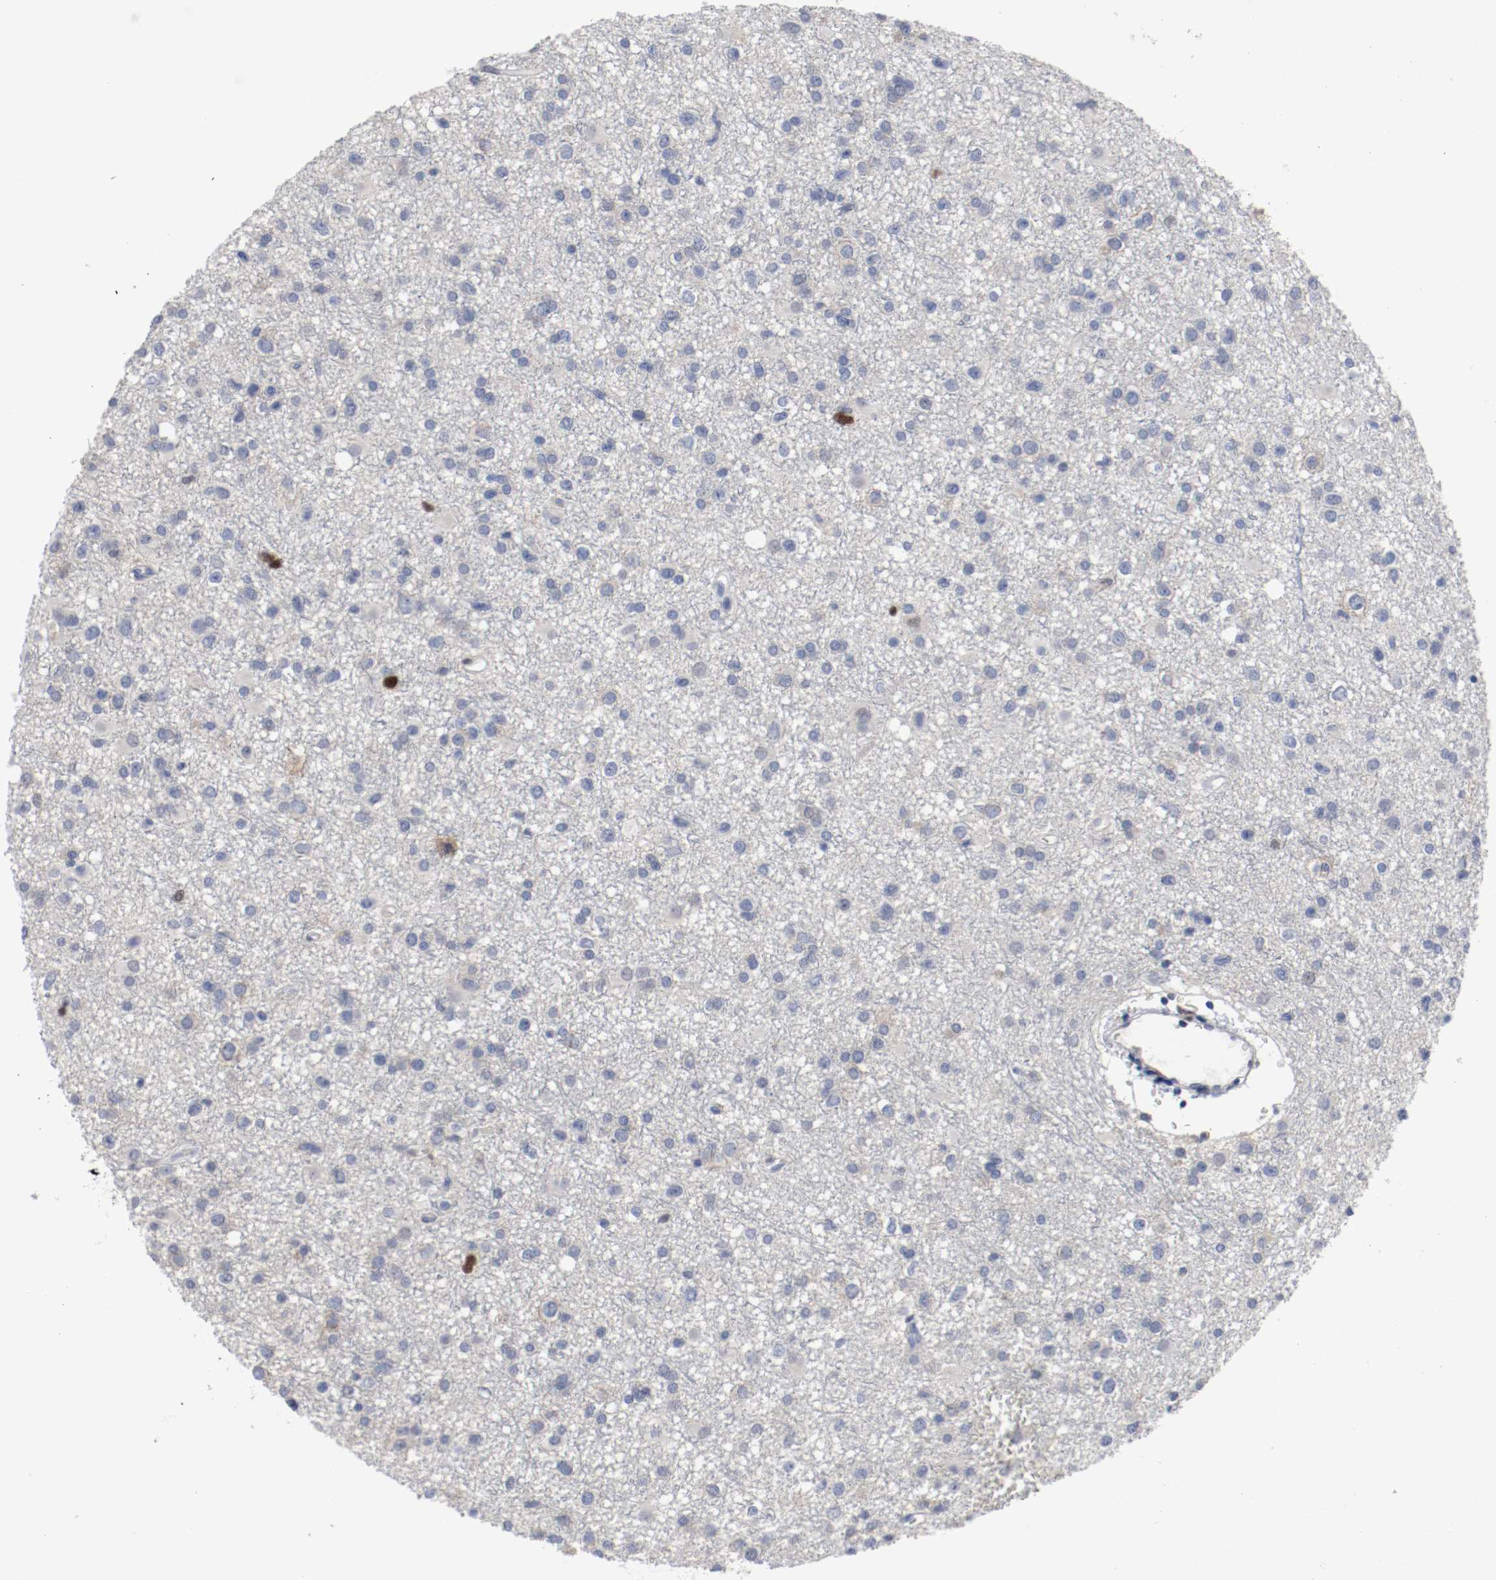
{"staining": {"intensity": "strong", "quantity": "<25%", "location": "nuclear"}, "tissue": "glioma", "cell_type": "Tumor cells", "image_type": "cancer", "snomed": [{"axis": "morphology", "description": "Glioma, malignant, Low grade"}, {"axis": "topography", "description": "Brain"}], "caption": "A histopathology image of human malignant low-grade glioma stained for a protein exhibits strong nuclear brown staining in tumor cells. The protein of interest is shown in brown color, while the nuclei are stained blue.", "gene": "MCM6", "patient": {"sex": "male", "age": 42}}